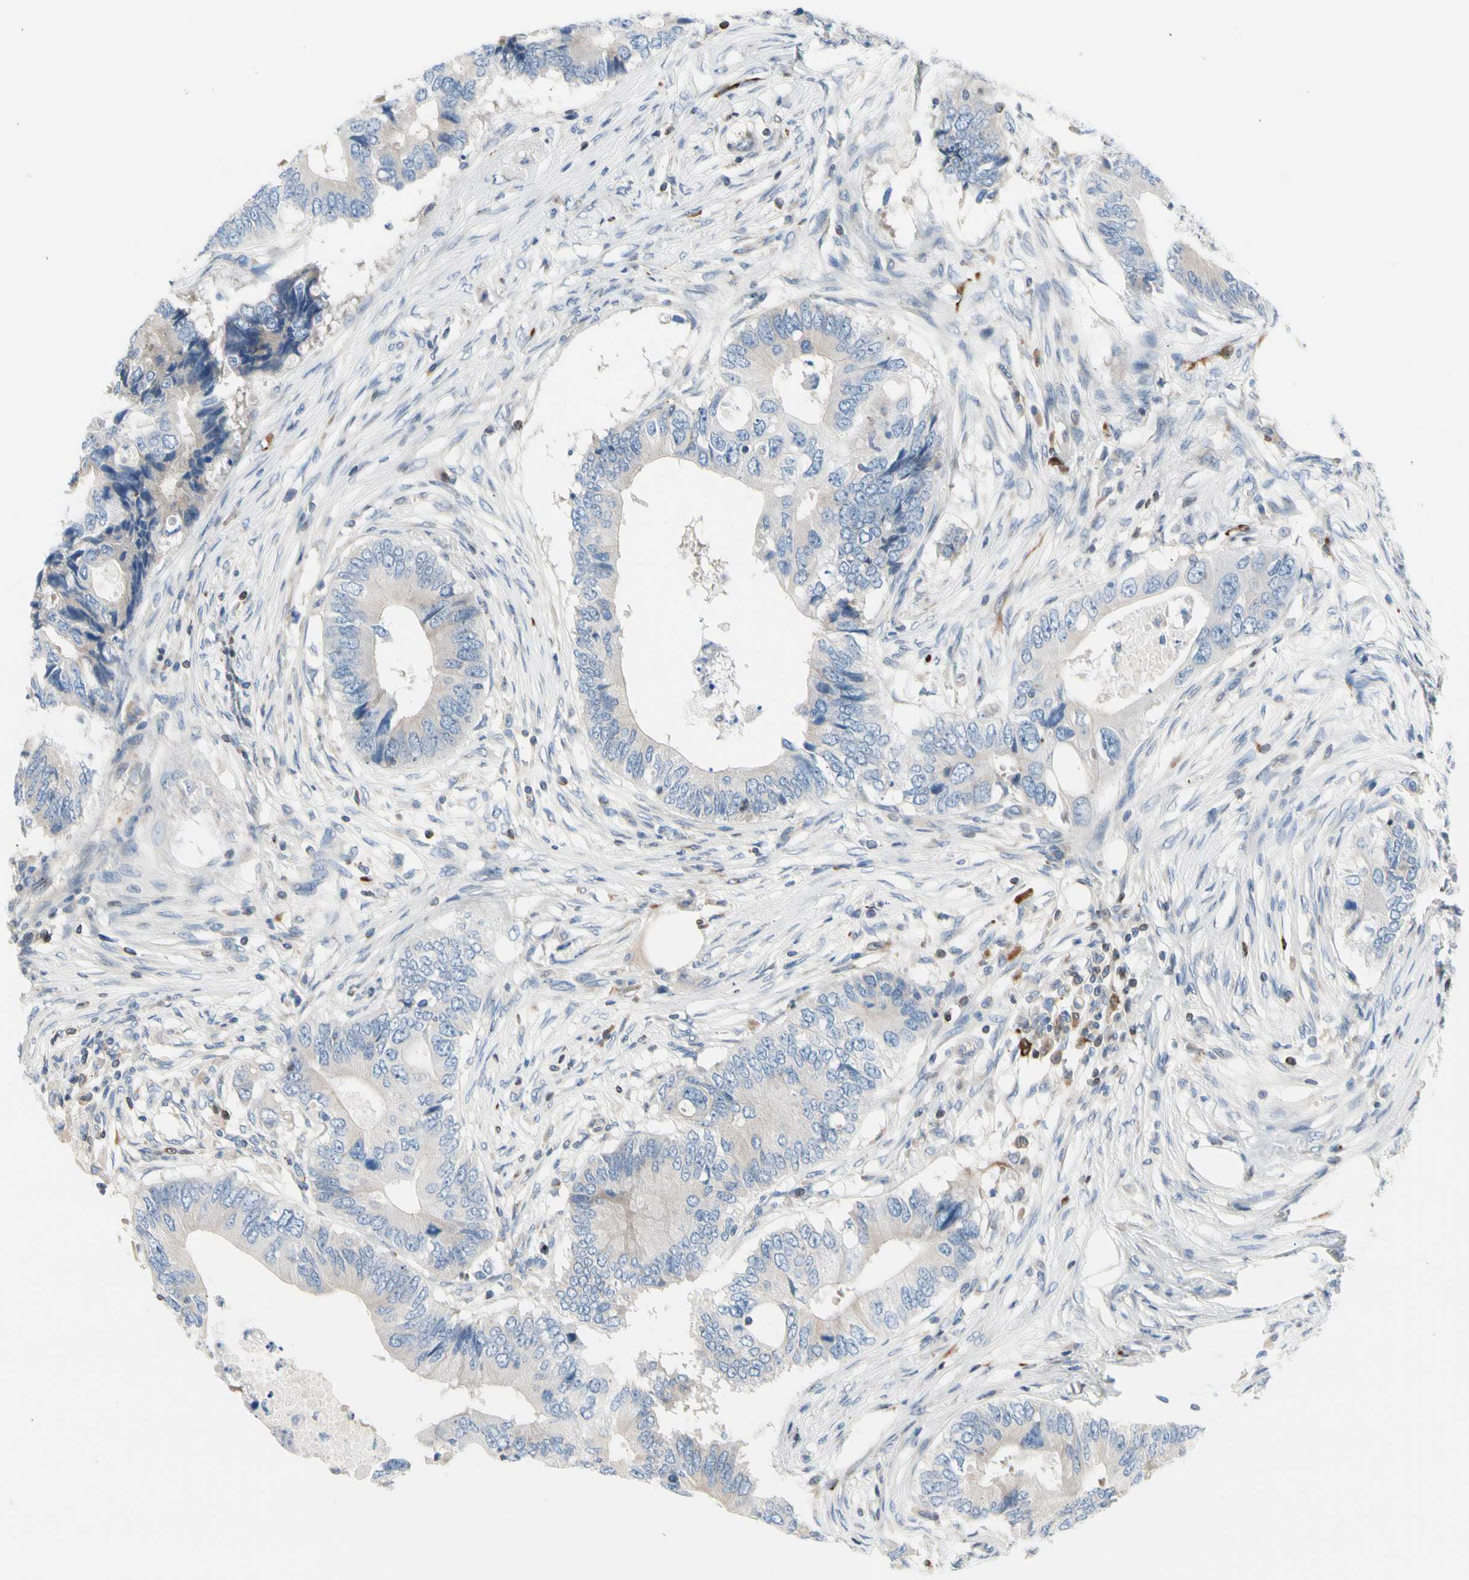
{"staining": {"intensity": "negative", "quantity": "none", "location": "none"}, "tissue": "colorectal cancer", "cell_type": "Tumor cells", "image_type": "cancer", "snomed": [{"axis": "morphology", "description": "Adenocarcinoma, NOS"}, {"axis": "topography", "description": "Colon"}], "caption": "Colorectal cancer was stained to show a protein in brown. There is no significant positivity in tumor cells. (DAB (3,3'-diaminobenzidine) IHC, high magnification).", "gene": "MAP3K3", "patient": {"sex": "male", "age": 71}}